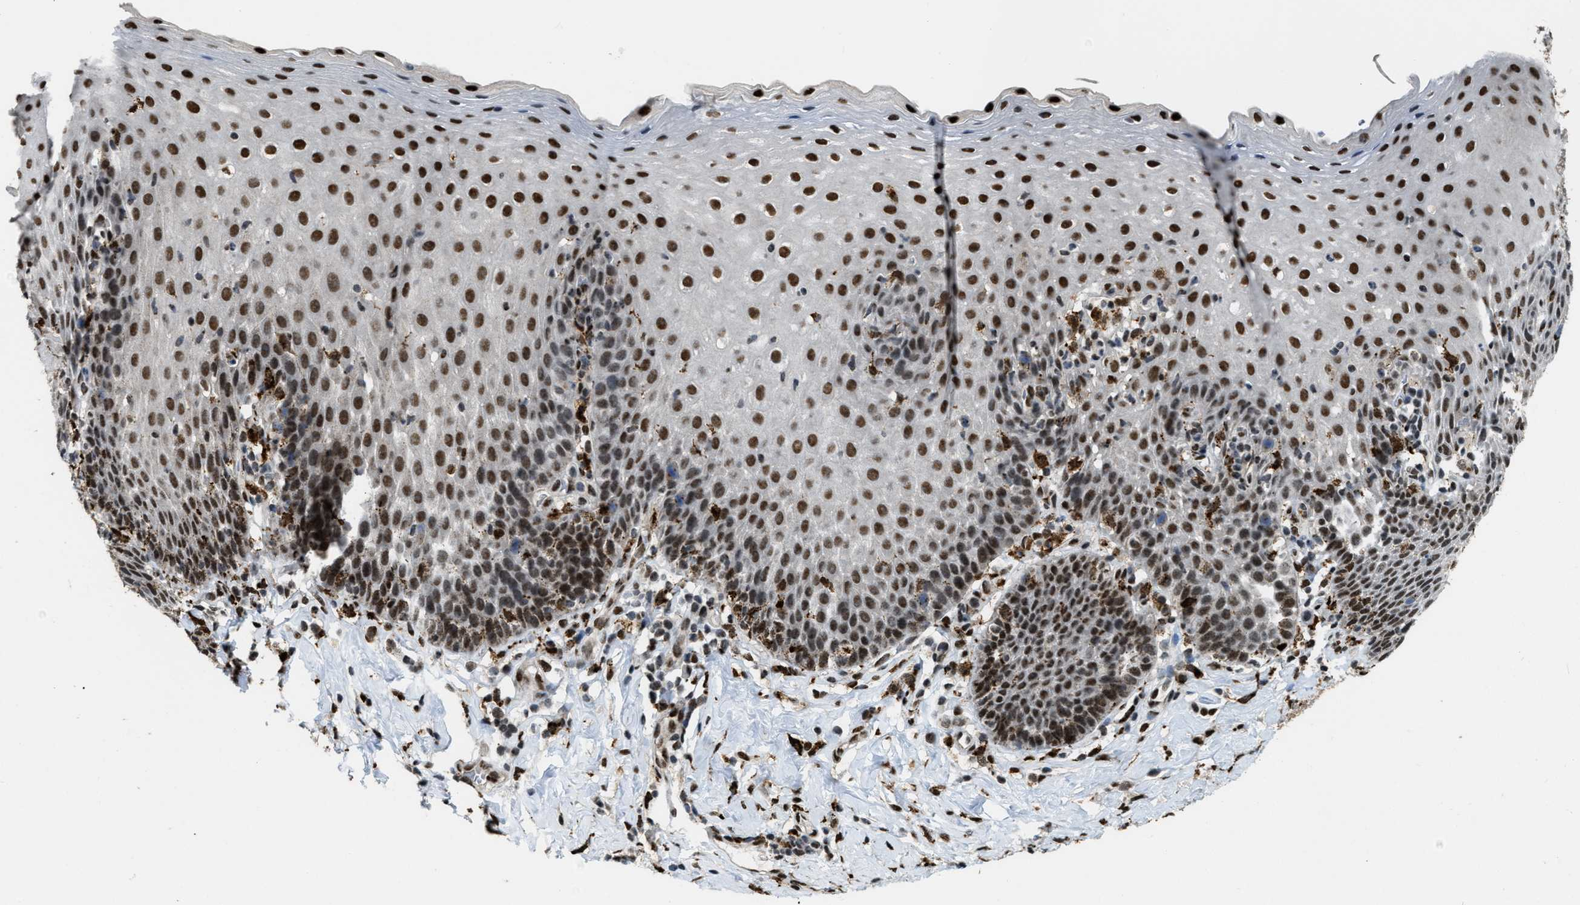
{"staining": {"intensity": "strong", "quantity": ">75%", "location": "nuclear"}, "tissue": "esophagus", "cell_type": "Squamous epithelial cells", "image_type": "normal", "snomed": [{"axis": "morphology", "description": "Normal tissue, NOS"}, {"axis": "topography", "description": "Esophagus"}], "caption": "Protein analysis of unremarkable esophagus demonstrates strong nuclear positivity in about >75% of squamous epithelial cells.", "gene": "NUMA1", "patient": {"sex": "female", "age": 61}}